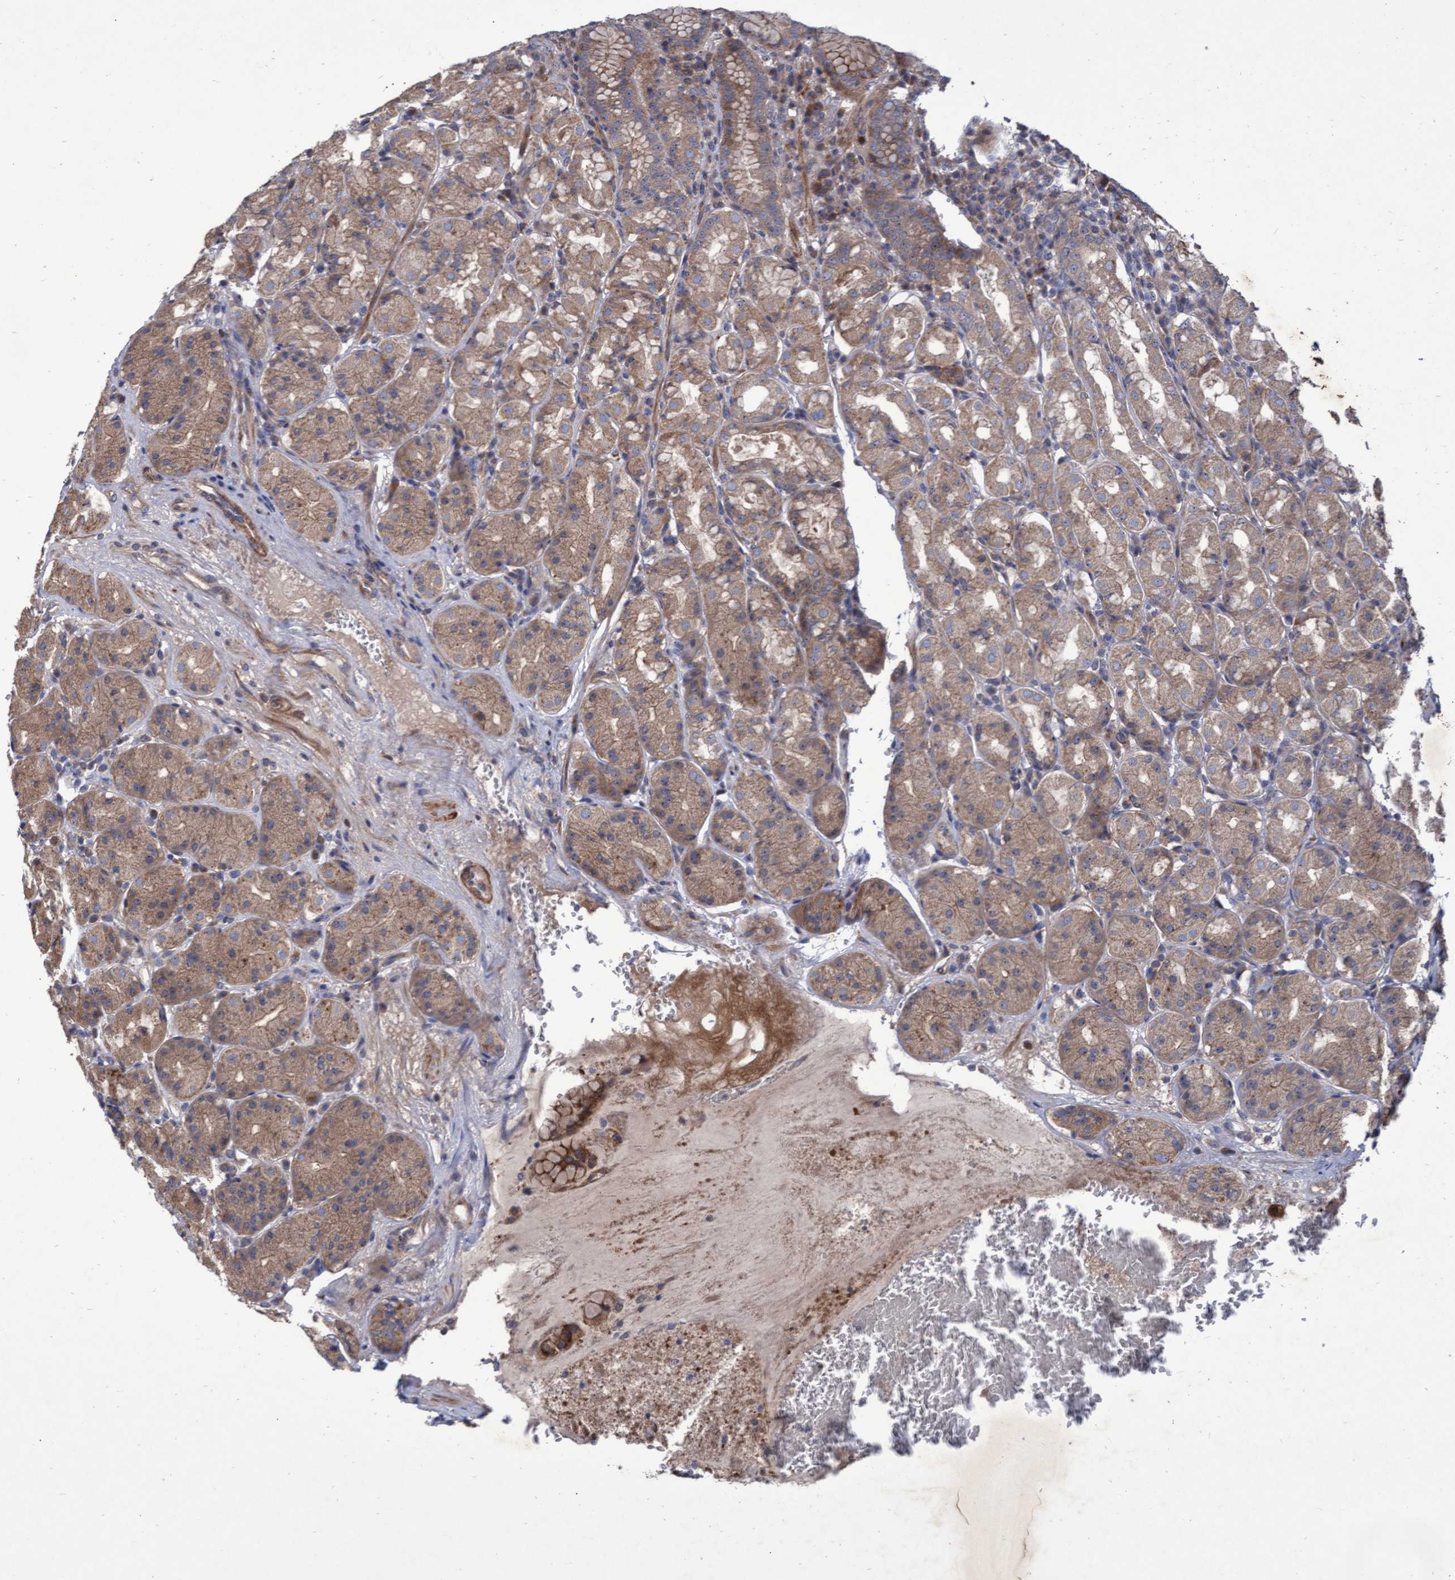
{"staining": {"intensity": "moderate", "quantity": ">75%", "location": "cytoplasmic/membranous"}, "tissue": "stomach", "cell_type": "Glandular cells", "image_type": "normal", "snomed": [{"axis": "morphology", "description": "Normal tissue, NOS"}, {"axis": "topography", "description": "Stomach"}, {"axis": "topography", "description": "Stomach, lower"}], "caption": "A medium amount of moderate cytoplasmic/membranous staining is appreciated in about >75% of glandular cells in unremarkable stomach.", "gene": "ABCF2", "patient": {"sex": "female", "age": 56}}